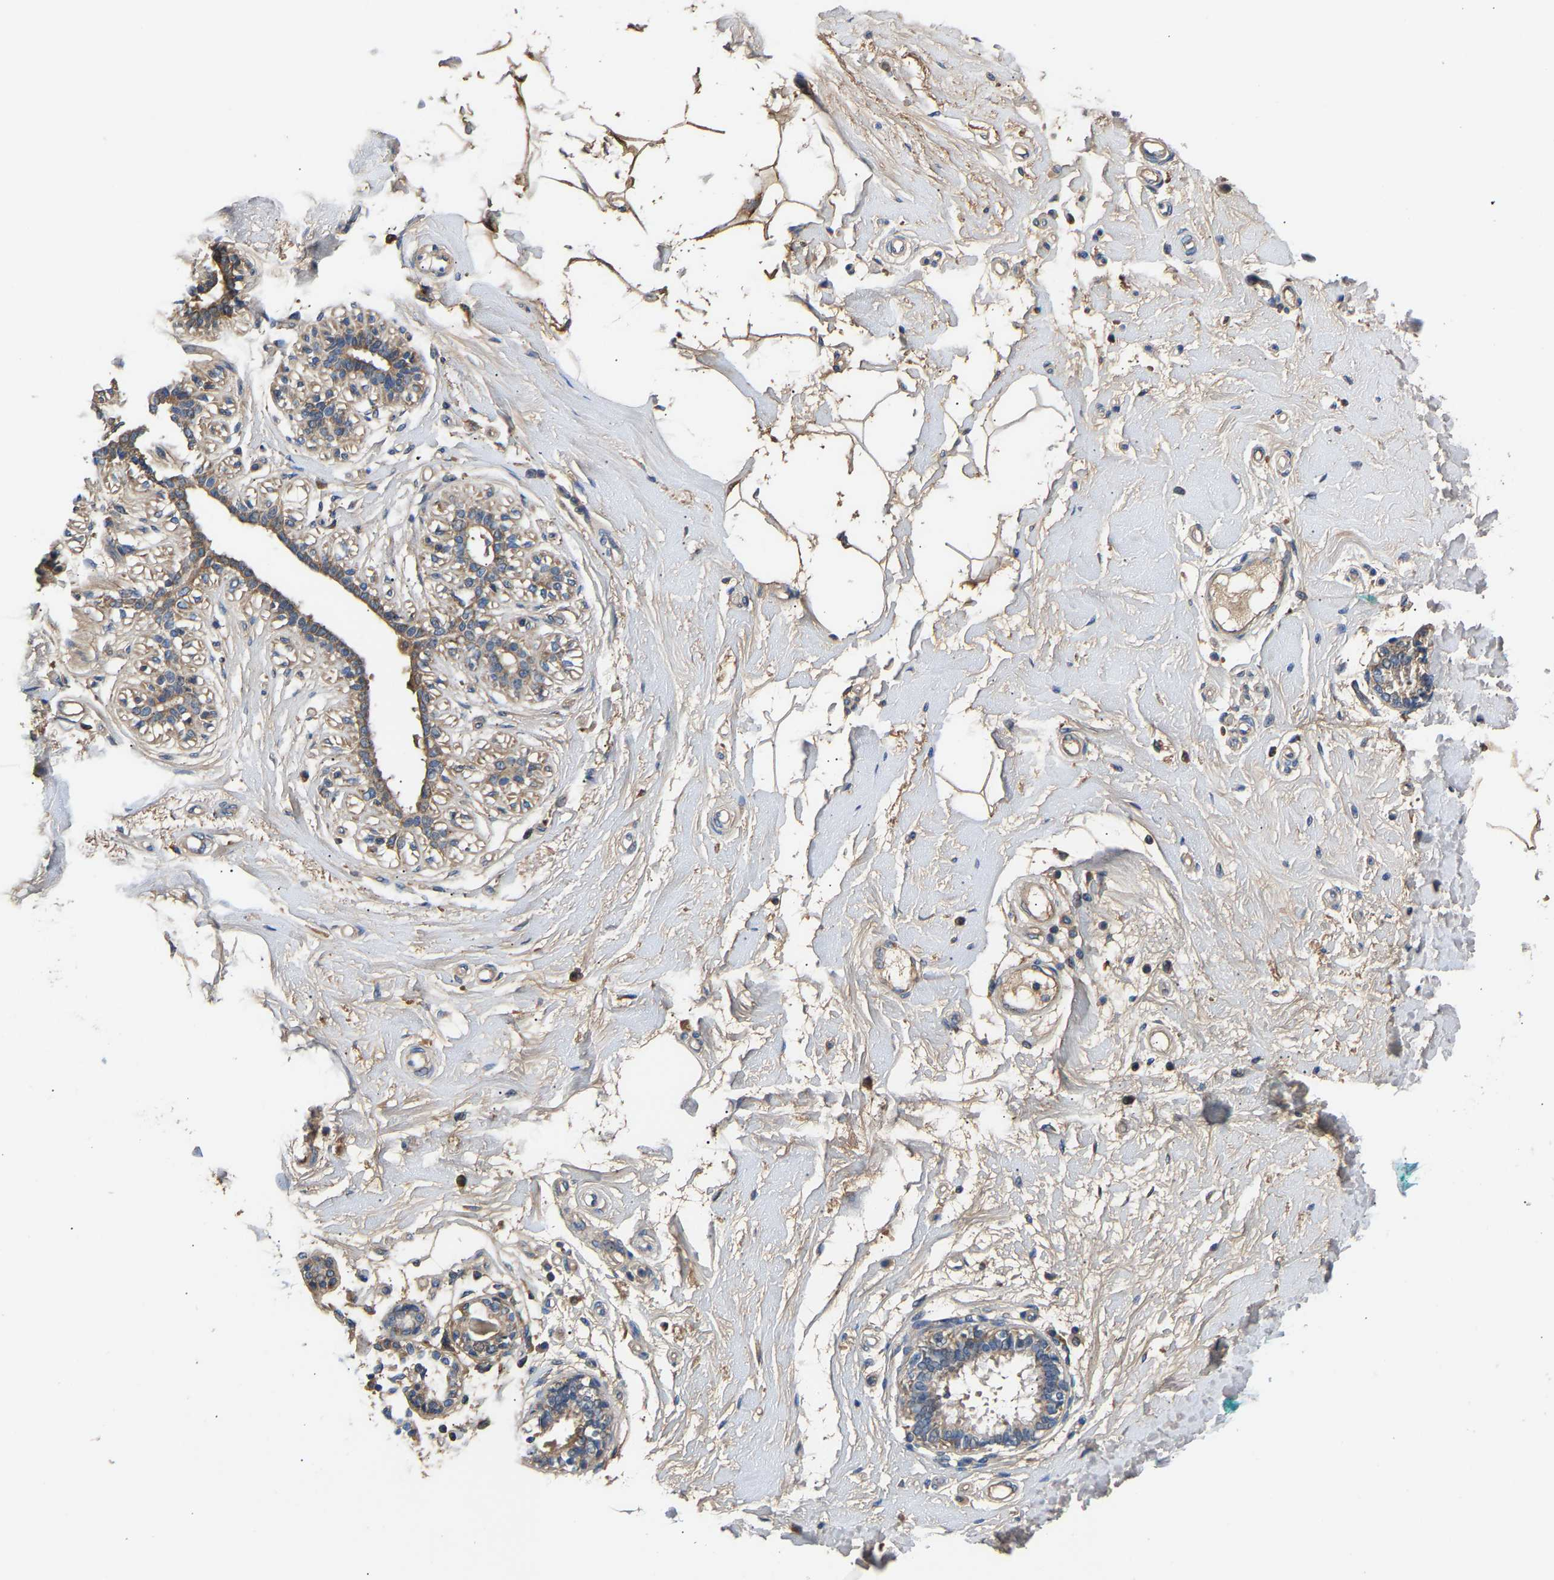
{"staining": {"intensity": "moderate", "quantity": ">75%", "location": "cytoplasmic/membranous"}, "tissue": "breast", "cell_type": "Adipocytes", "image_type": "normal", "snomed": [{"axis": "morphology", "description": "Normal tissue, NOS"}, {"axis": "morphology", "description": "Lobular carcinoma"}, {"axis": "topography", "description": "Breast"}], "caption": "Adipocytes show medium levels of moderate cytoplasmic/membranous positivity in about >75% of cells in normal human breast.", "gene": "CCDC171", "patient": {"sex": "female", "age": 59}}